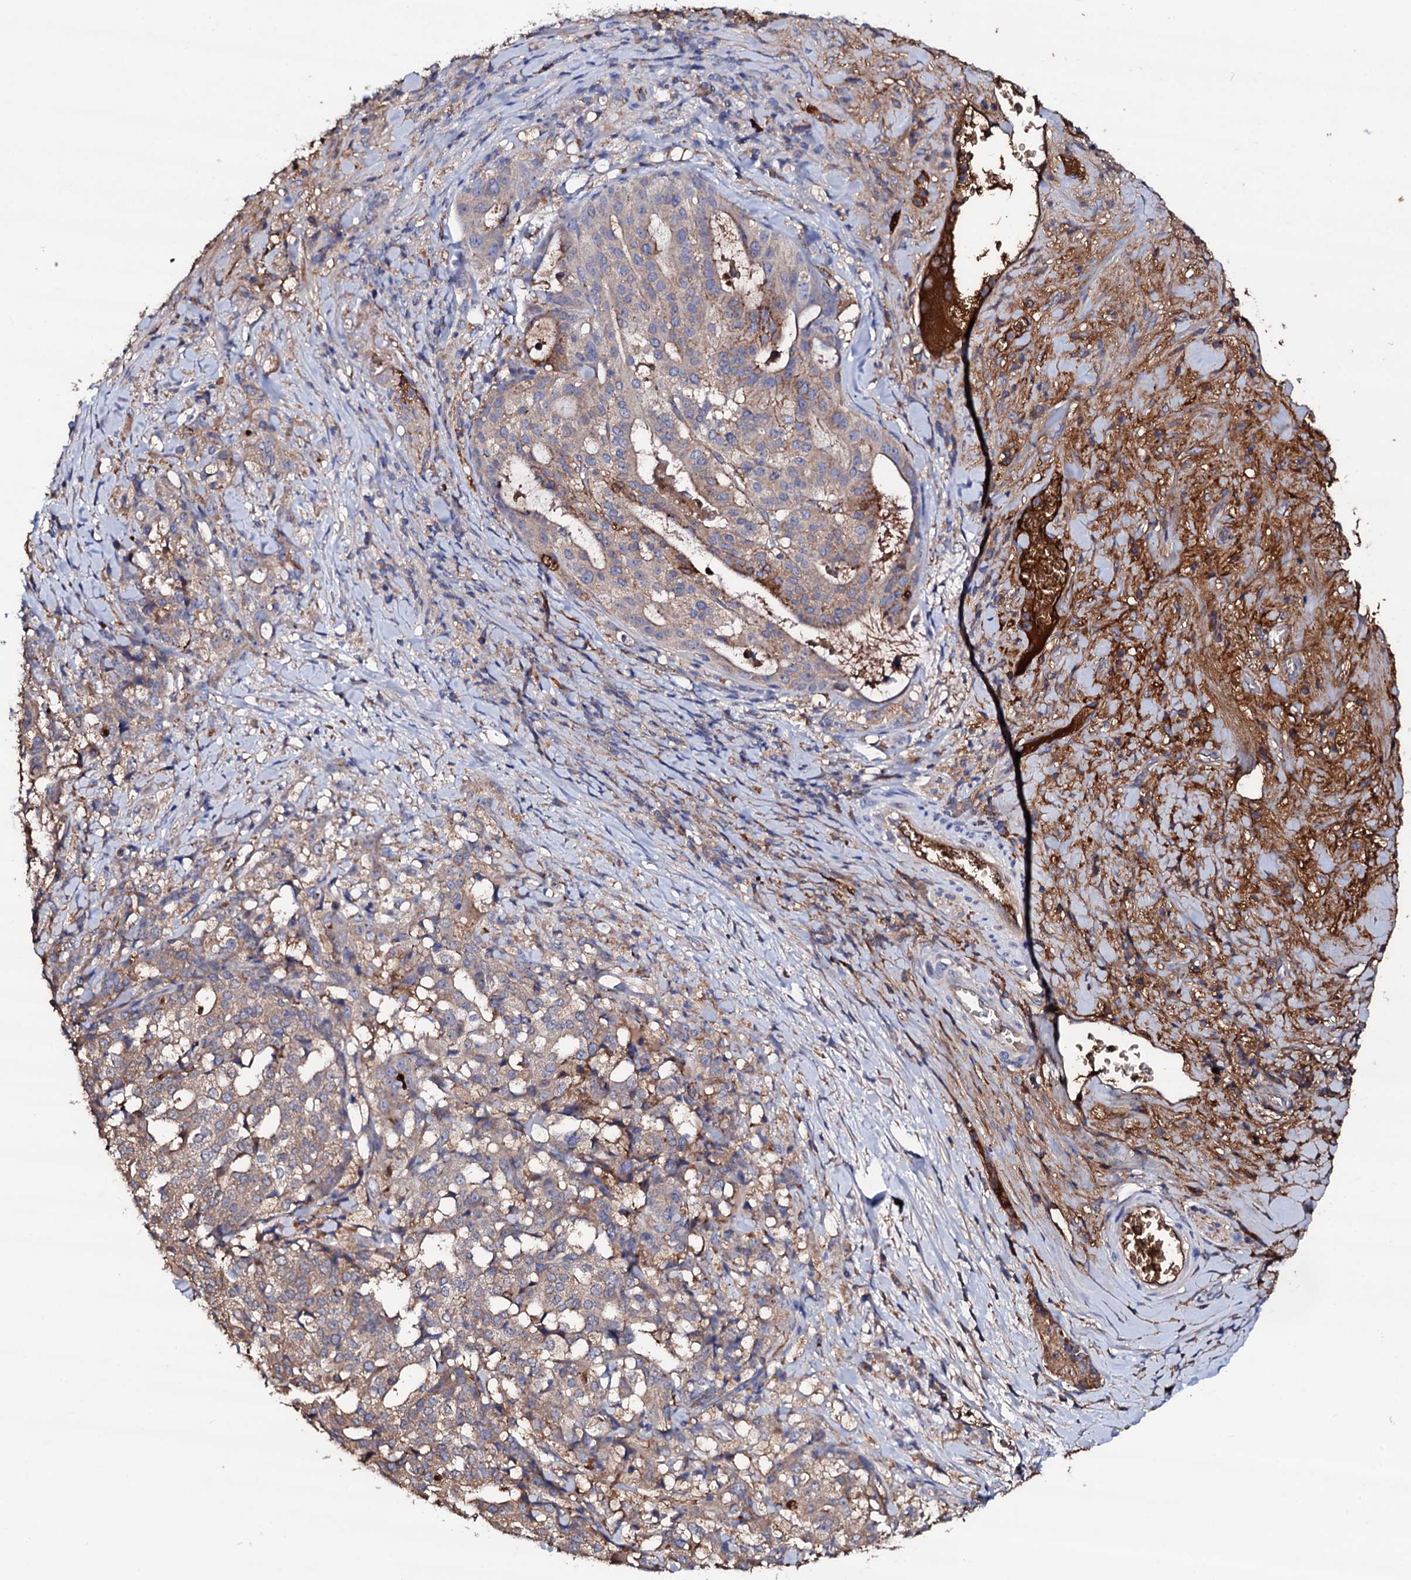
{"staining": {"intensity": "weak", "quantity": ">75%", "location": "cytoplasmic/membranous"}, "tissue": "stomach cancer", "cell_type": "Tumor cells", "image_type": "cancer", "snomed": [{"axis": "morphology", "description": "Adenocarcinoma, NOS"}, {"axis": "topography", "description": "Stomach"}], "caption": "Stomach adenocarcinoma stained with a brown dye exhibits weak cytoplasmic/membranous positive expression in about >75% of tumor cells.", "gene": "TCAF2", "patient": {"sex": "male", "age": 48}}